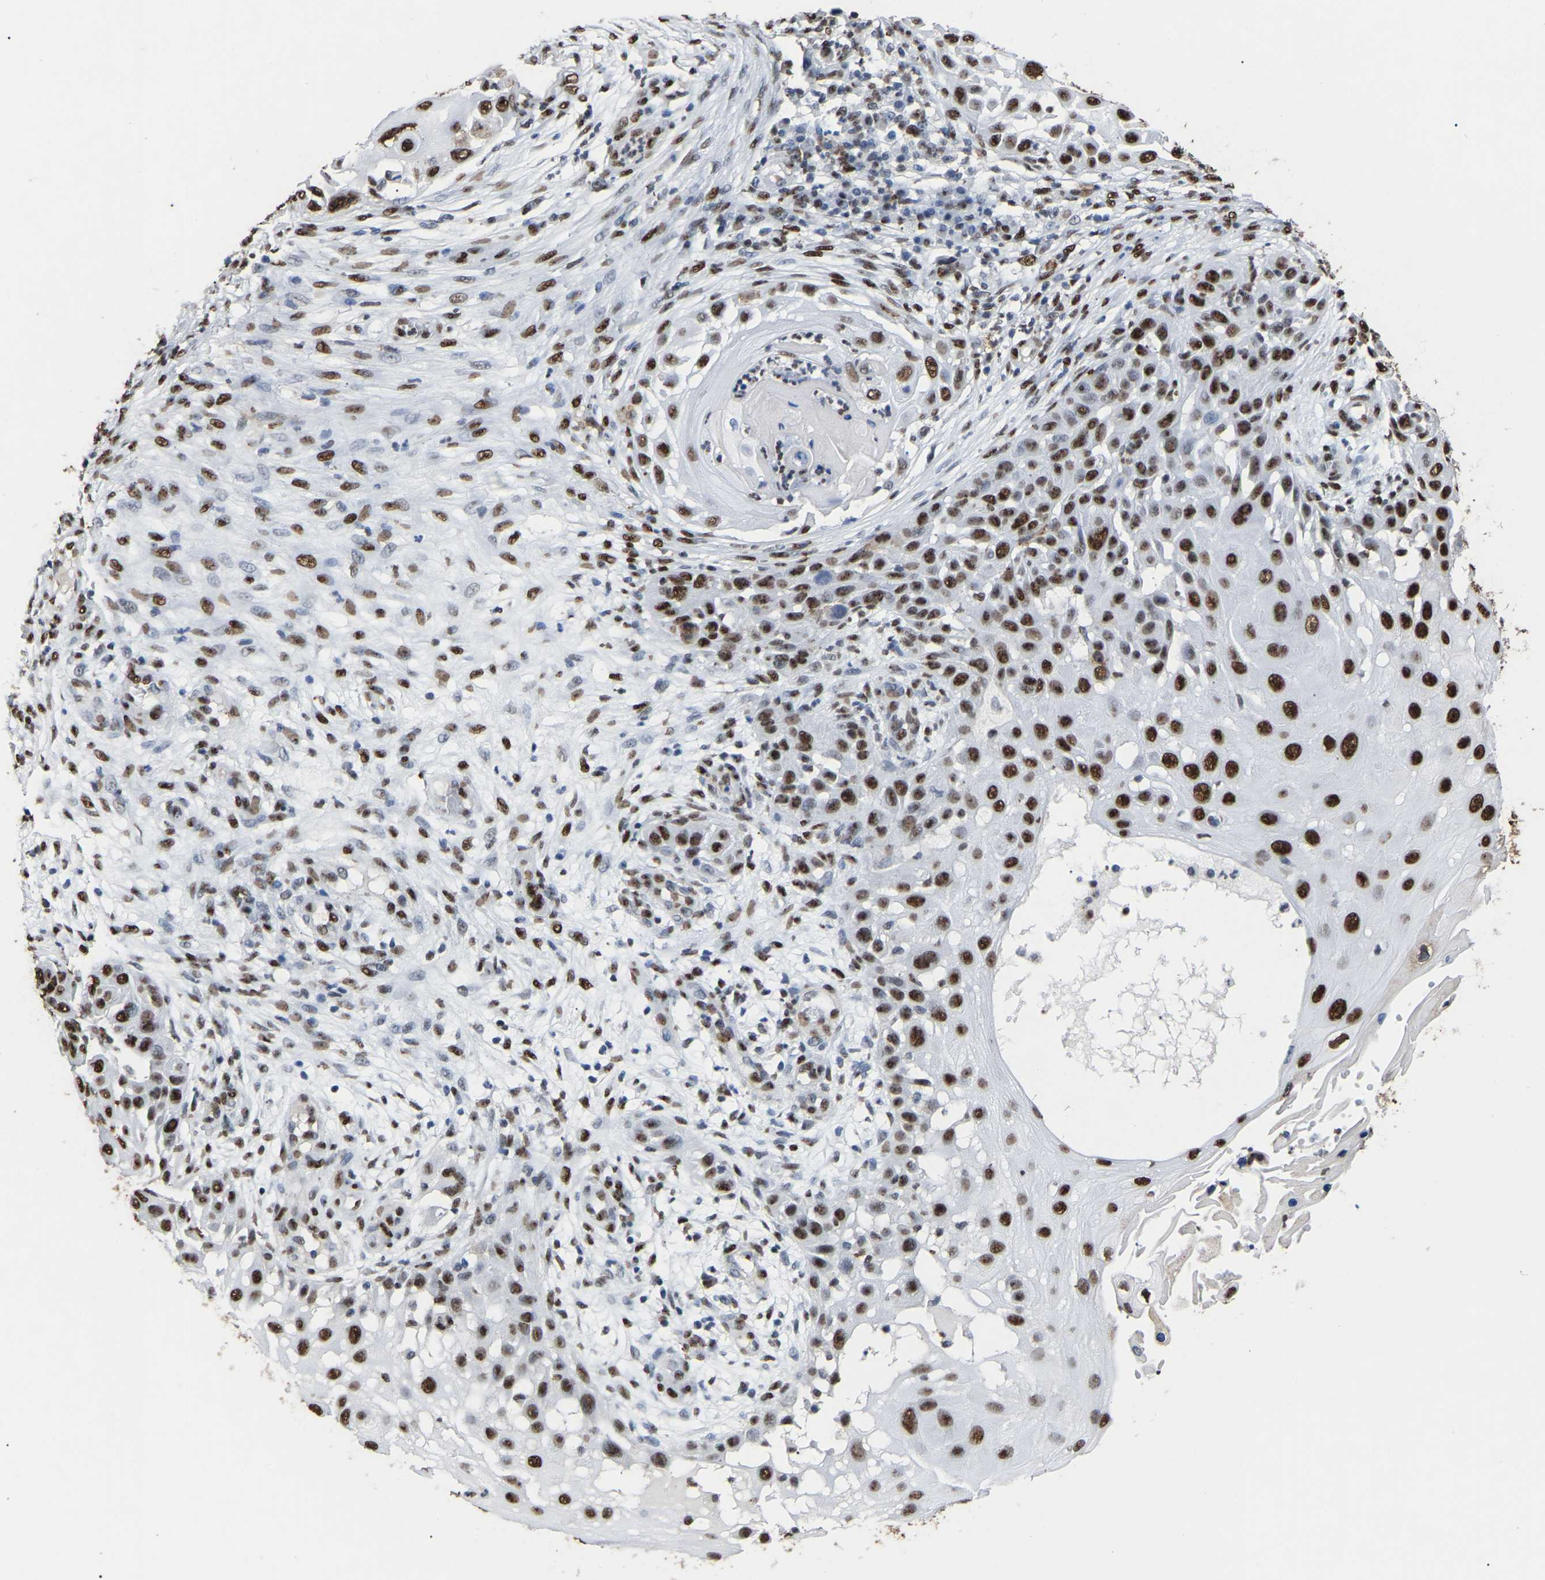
{"staining": {"intensity": "strong", "quantity": ">75%", "location": "nuclear"}, "tissue": "skin cancer", "cell_type": "Tumor cells", "image_type": "cancer", "snomed": [{"axis": "morphology", "description": "Squamous cell carcinoma, NOS"}, {"axis": "topography", "description": "Skin"}], "caption": "The immunohistochemical stain labels strong nuclear positivity in tumor cells of squamous cell carcinoma (skin) tissue.", "gene": "RBL2", "patient": {"sex": "female", "age": 44}}